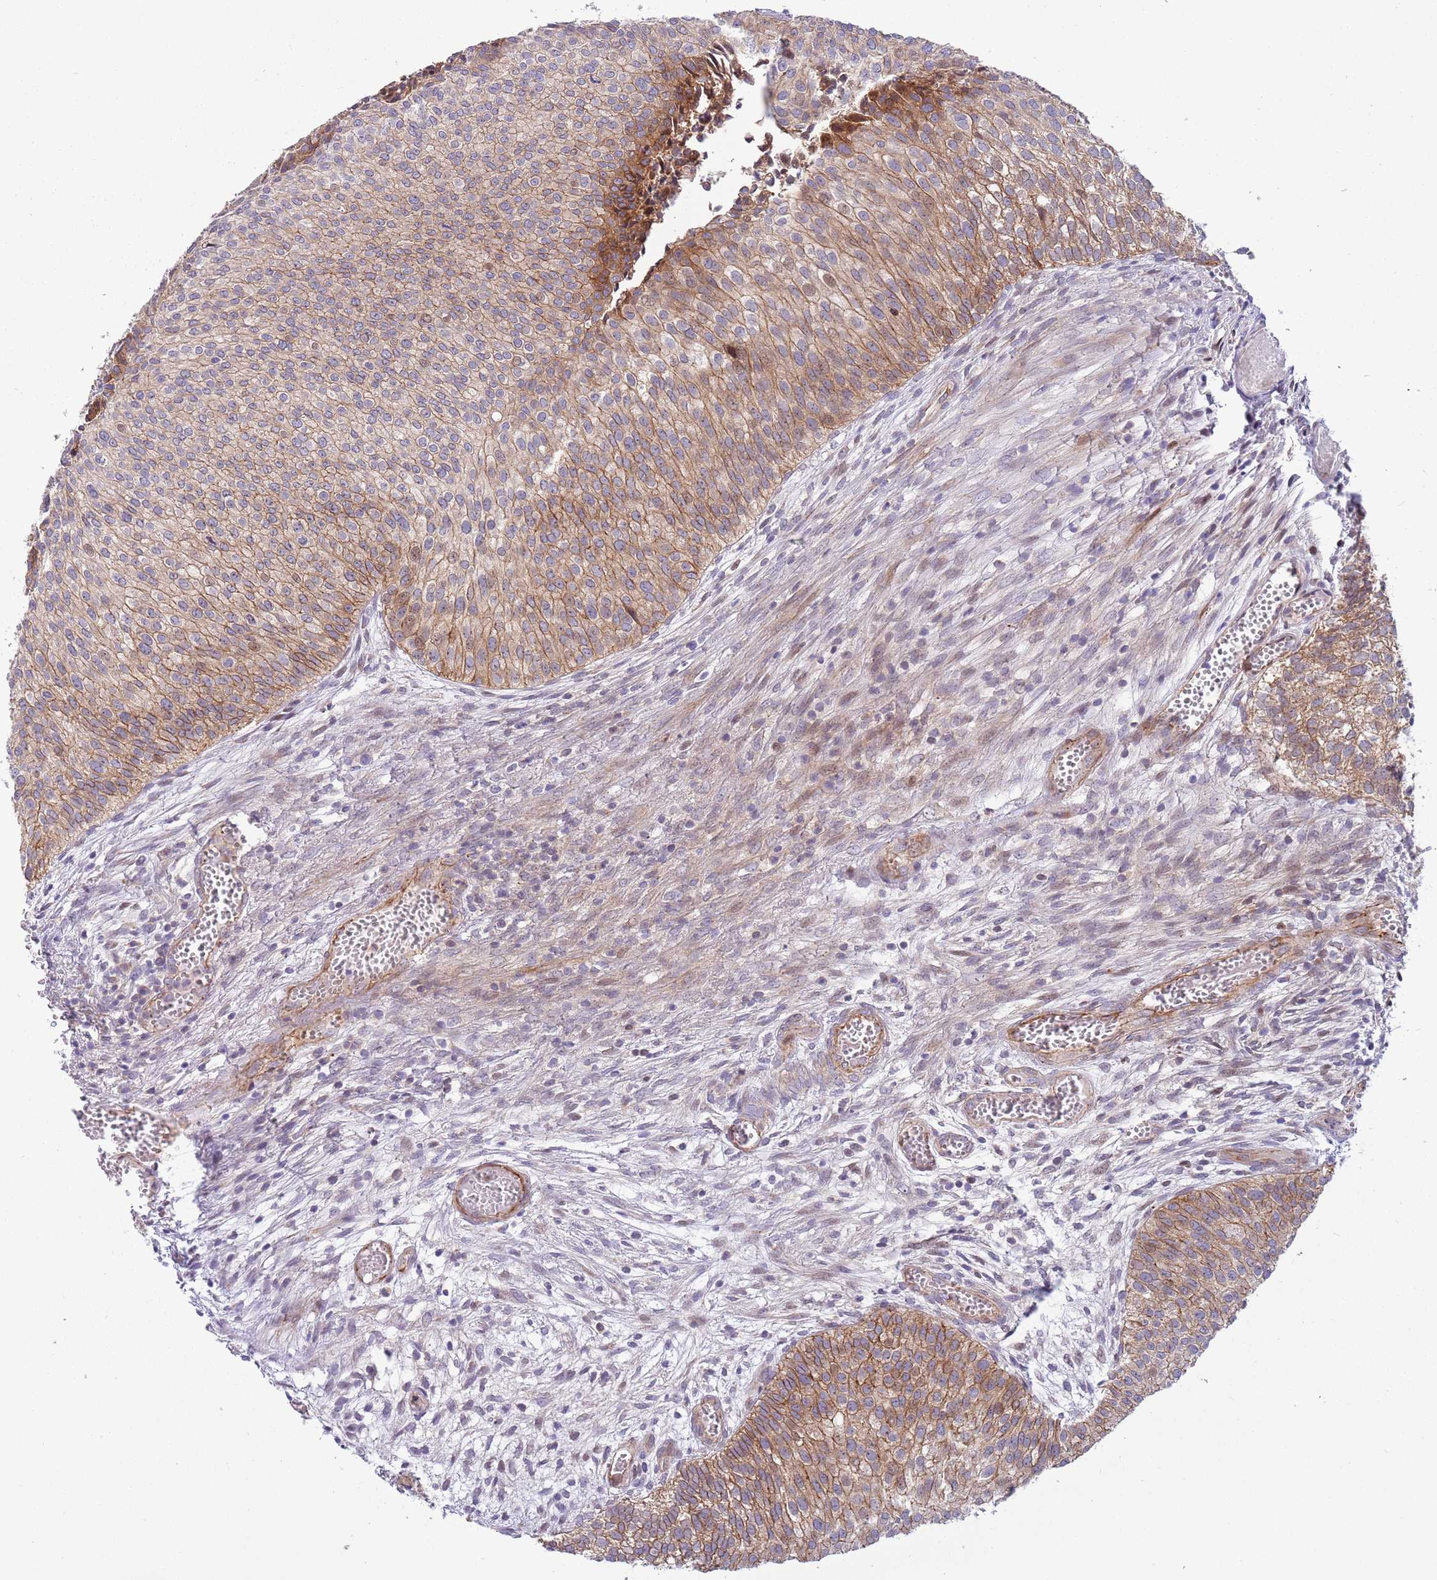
{"staining": {"intensity": "moderate", "quantity": ">75%", "location": "cytoplasmic/membranous"}, "tissue": "urothelial cancer", "cell_type": "Tumor cells", "image_type": "cancer", "snomed": [{"axis": "morphology", "description": "Urothelial carcinoma, Low grade"}, {"axis": "topography", "description": "Urinary bladder"}], "caption": "Urothelial cancer stained for a protein exhibits moderate cytoplasmic/membranous positivity in tumor cells.", "gene": "ITGB6", "patient": {"sex": "male", "age": 84}}